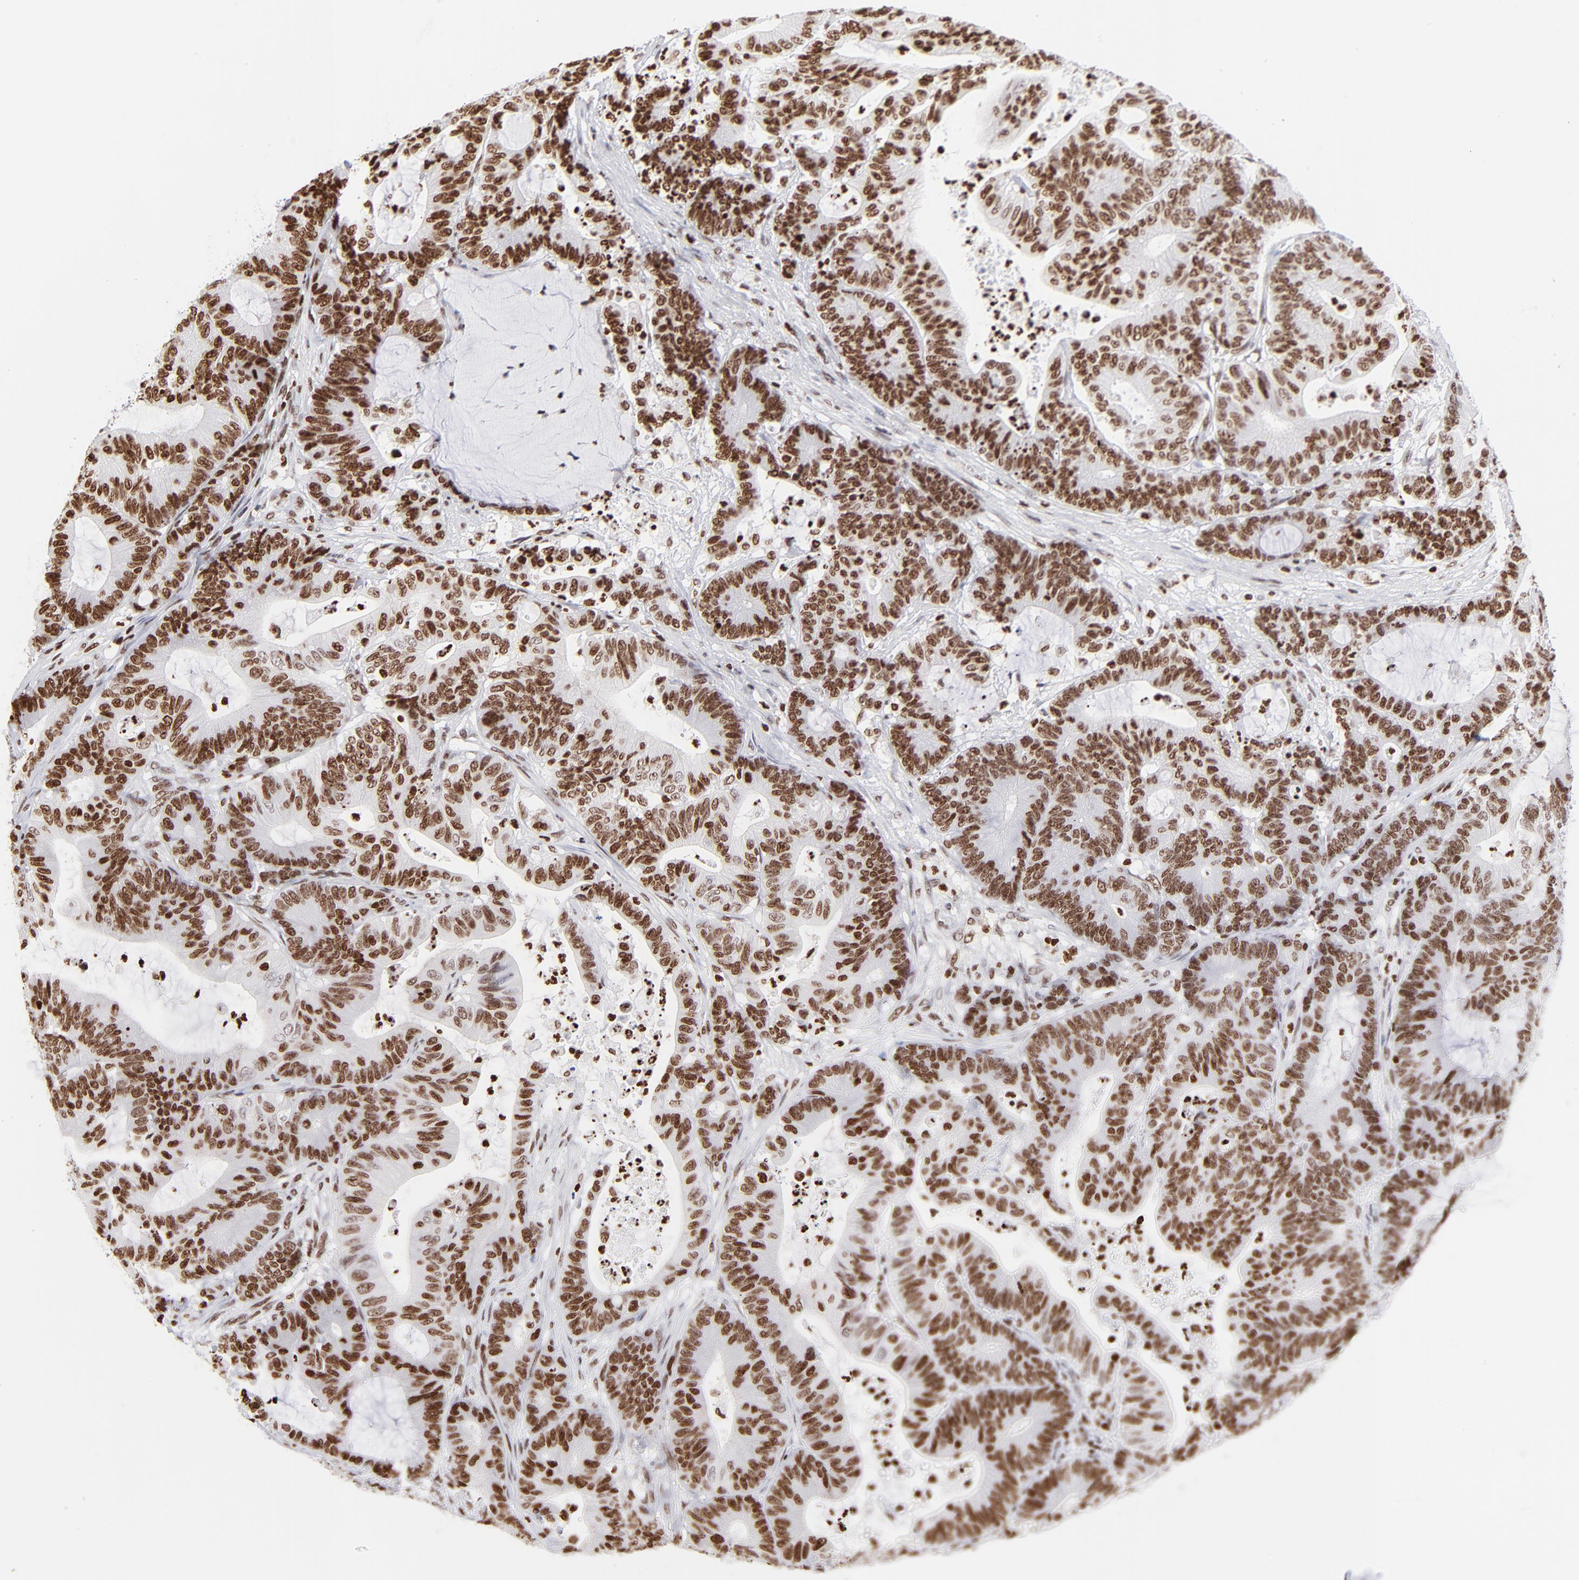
{"staining": {"intensity": "strong", "quantity": ">75%", "location": "nuclear"}, "tissue": "colorectal cancer", "cell_type": "Tumor cells", "image_type": "cancer", "snomed": [{"axis": "morphology", "description": "Adenocarcinoma, NOS"}, {"axis": "topography", "description": "Colon"}], "caption": "A brown stain shows strong nuclear positivity of a protein in colorectal adenocarcinoma tumor cells.", "gene": "RTL4", "patient": {"sex": "female", "age": 84}}